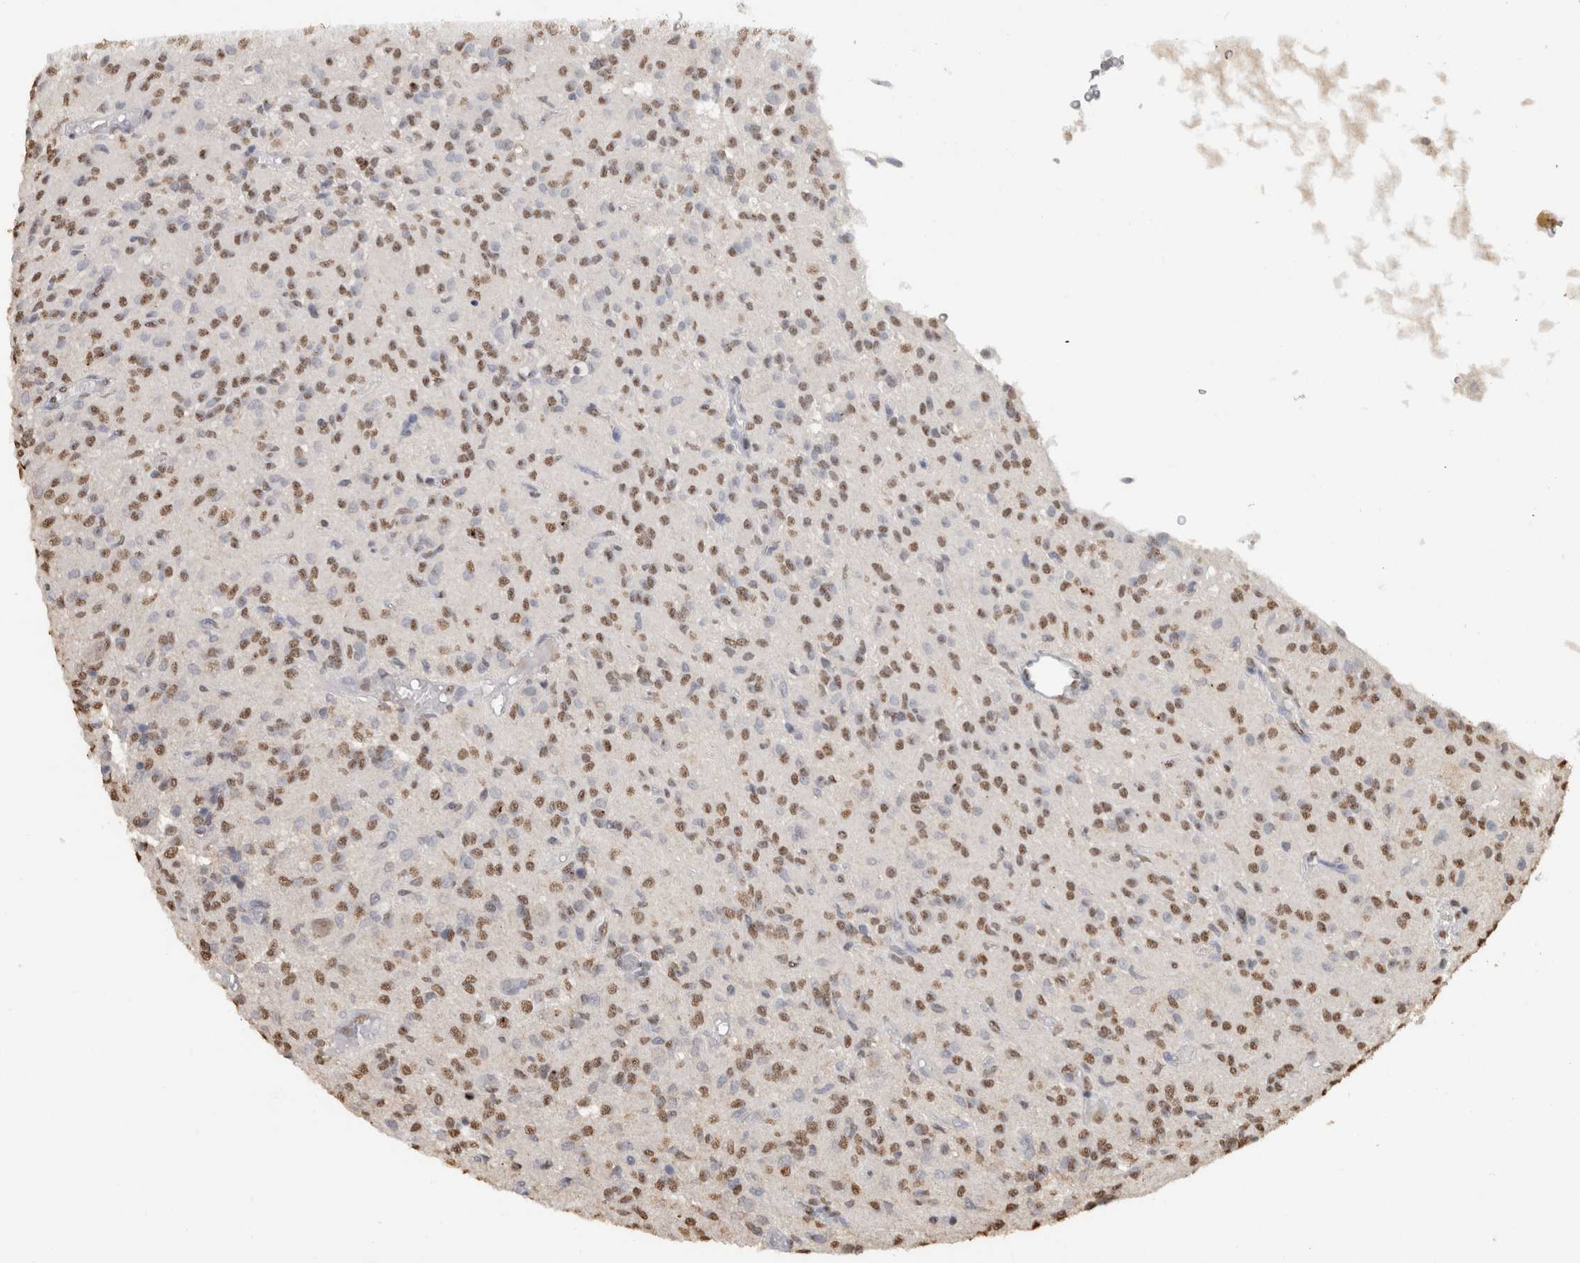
{"staining": {"intensity": "moderate", "quantity": ">75%", "location": "nuclear"}, "tissue": "glioma", "cell_type": "Tumor cells", "image_type": "cancer", "snomed": [{"axis": "morphology", "description": "Glioma, malignant, High grade"}, {"axis": "topography", "description": "Brain"}], "caption": "Malignant high-grade glioma tissue demonstrates moderate nuclear positivity in approximately >75% of tumor cells (DAB = brown stain, brightfield microscopy at high magnification).", "gene": "HAND2", "patient": {"sex": "female", "age": 59}}